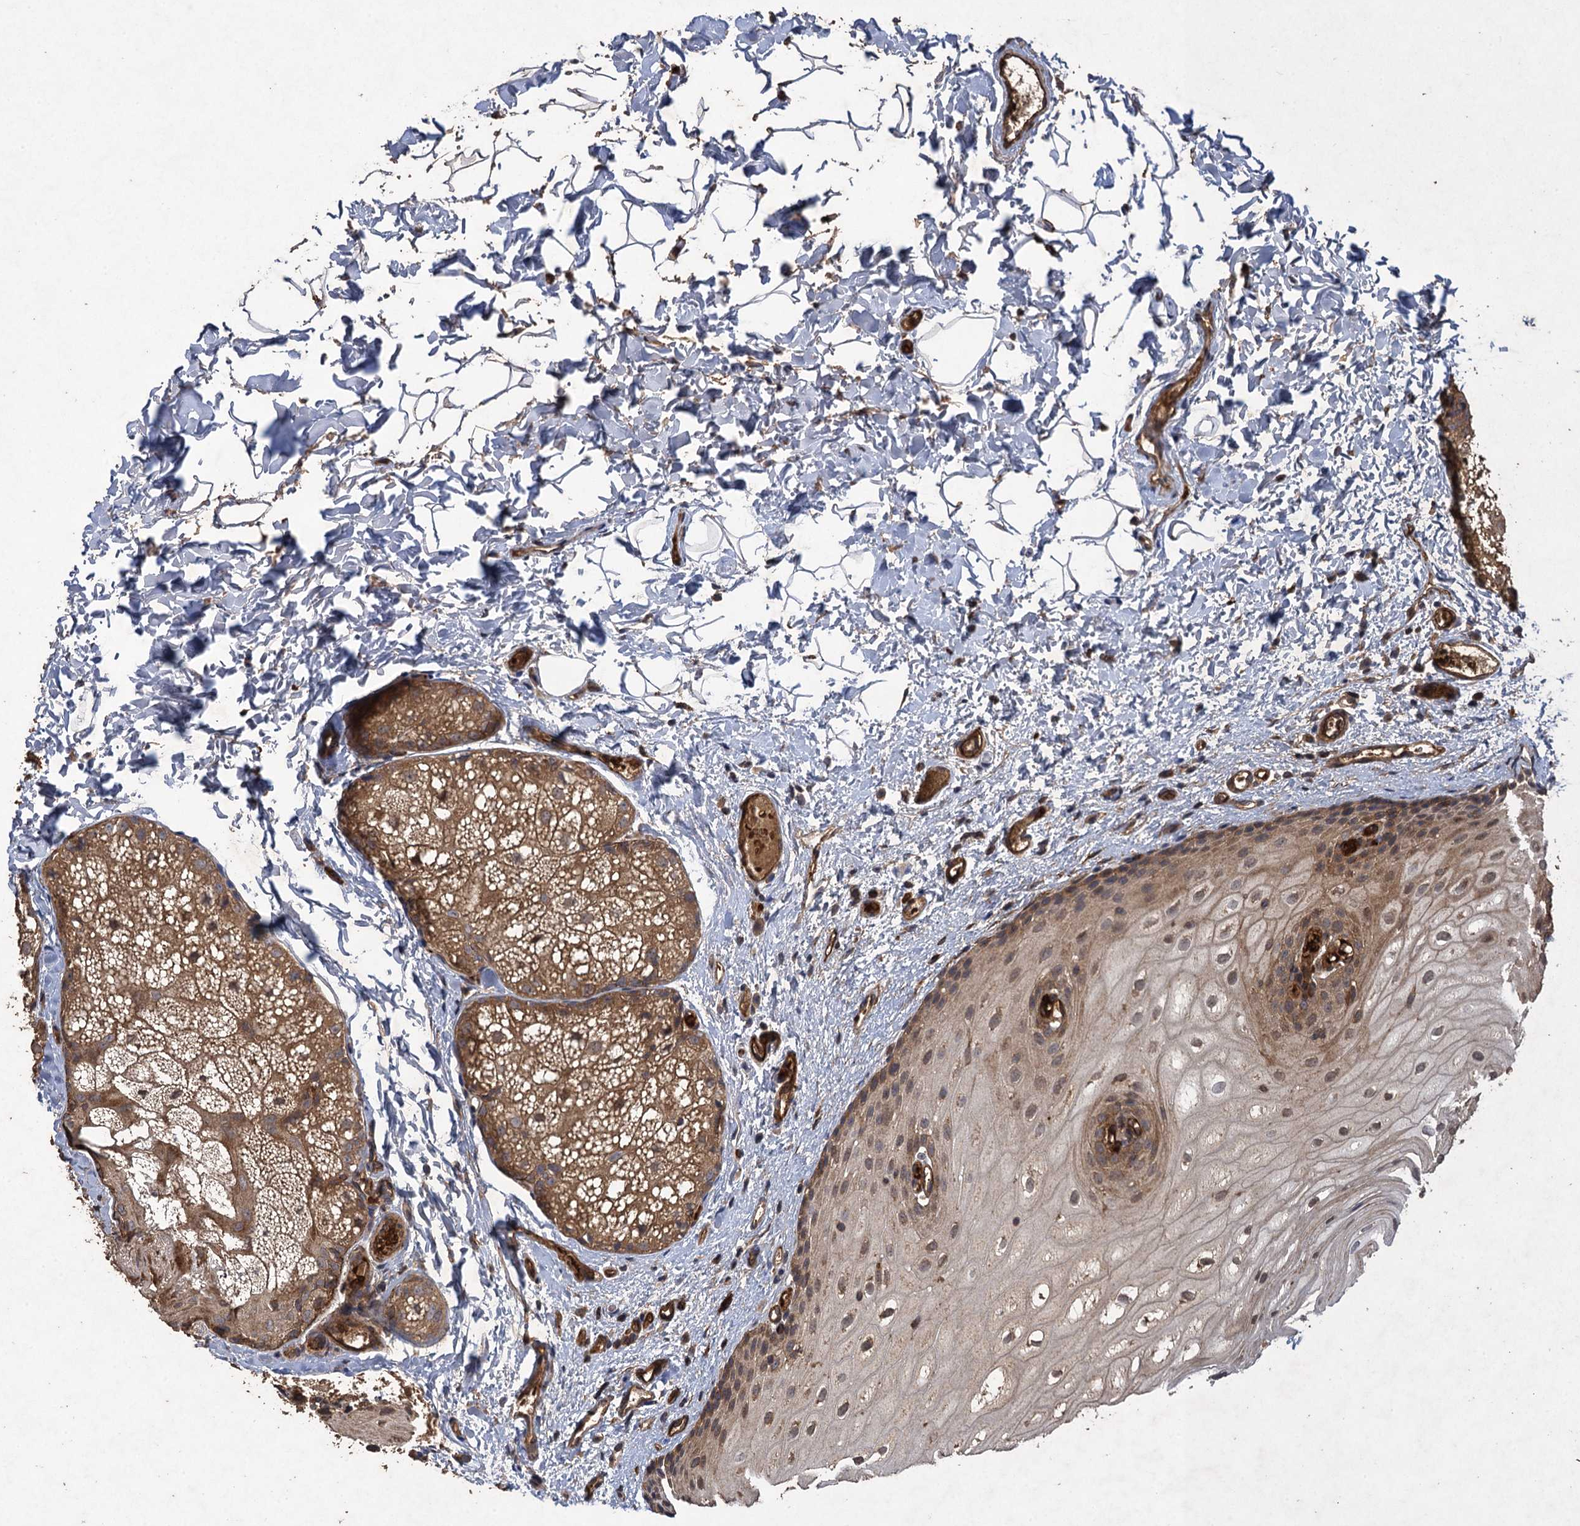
{"staining": {"intensity": "moderate", "quantity": "25%-75%", "location": "cytoplasmic/membranous"}, "tissue": "oral mucosa", "cell_type": "Squamous epithelial cells", "image_type": "normal", "snomed": [{"axis": "morphology", "description": "Normal tissue, NOS"}, {"axis": "topography", "description": "Oral tissue"}], "caption": "An immunohistochemistry (IHC) histopathology image of normal tissue is shown. Protein staining in brown shows moderate cytoplasmic/membranous positivity in oral mucosa within squamous epithelial cells.", "gene": "TXNDC11", "patient": {"sex": "female", "age": 70}}